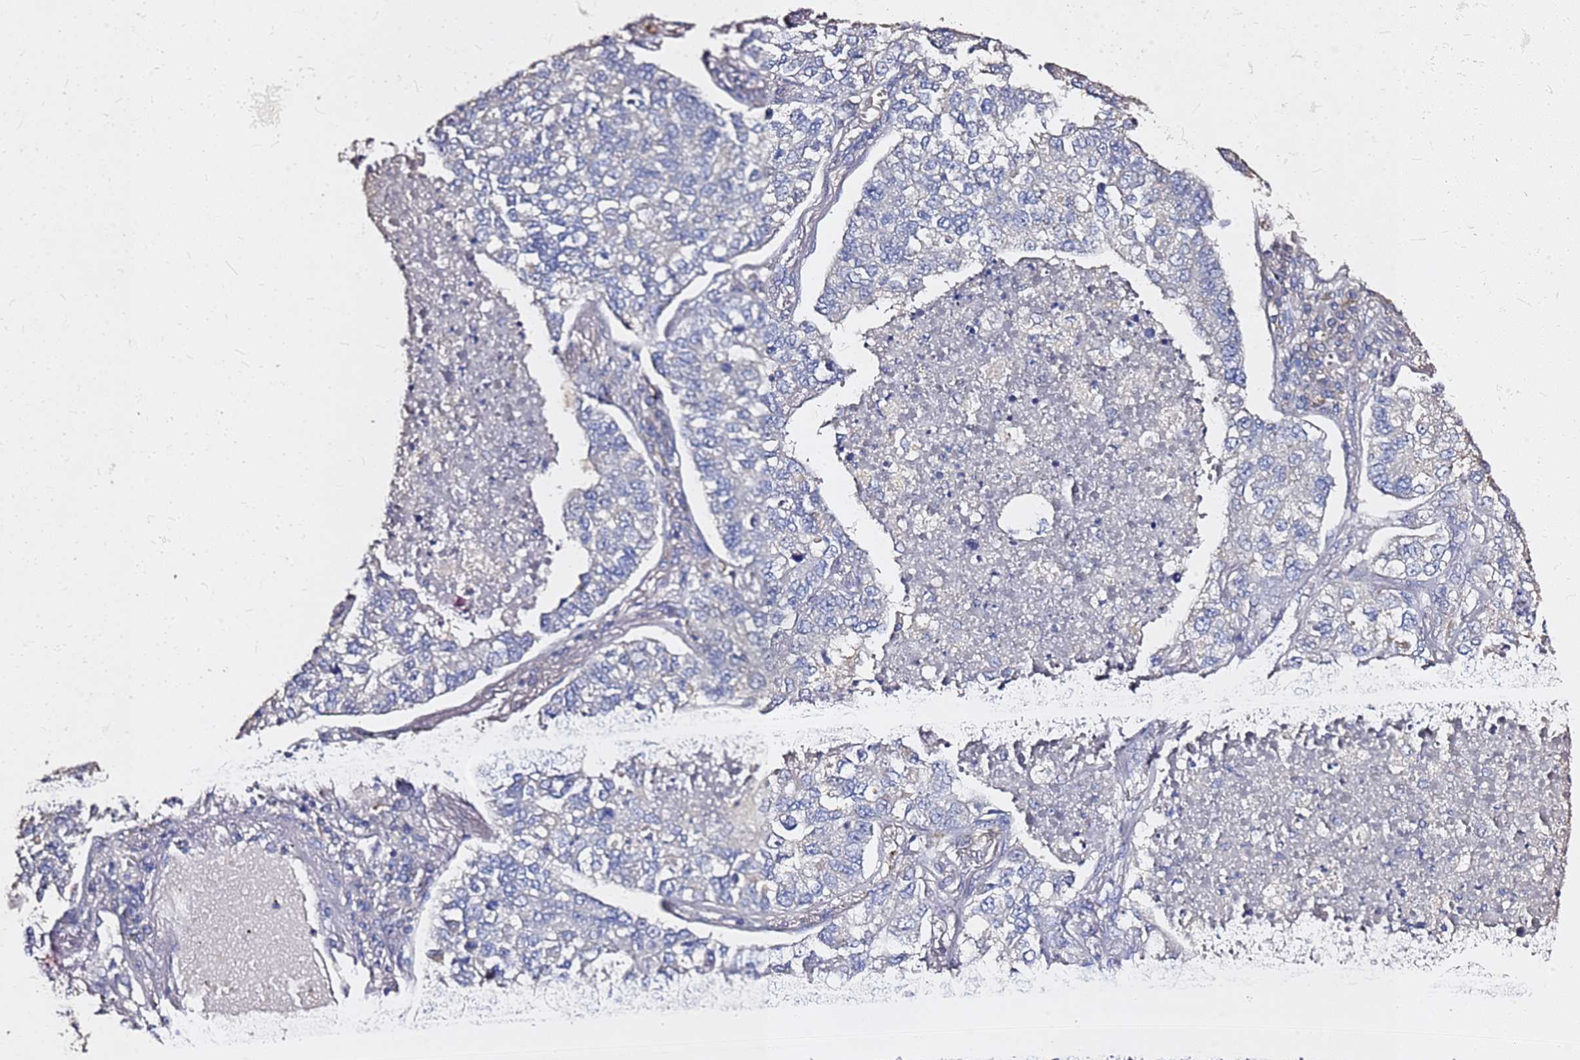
{"staining": {"intensity": "negative", "quantity": "none", "location": "none"}, "tissue": "lung cancer", "cell_type": "Tumor cells", "image_type": "cancer", "snomed": [{"axis": "morphology", "description": "Adenocarcinoma, NOS"}, {"axis": "topography", "description": "Lung"}], "caption": "This is an IHC image of human lung adenocarcinoma. There is no staining in tumor cells.", "gene": "EXD3", "patient": {"sex": "male", "age": 49}}